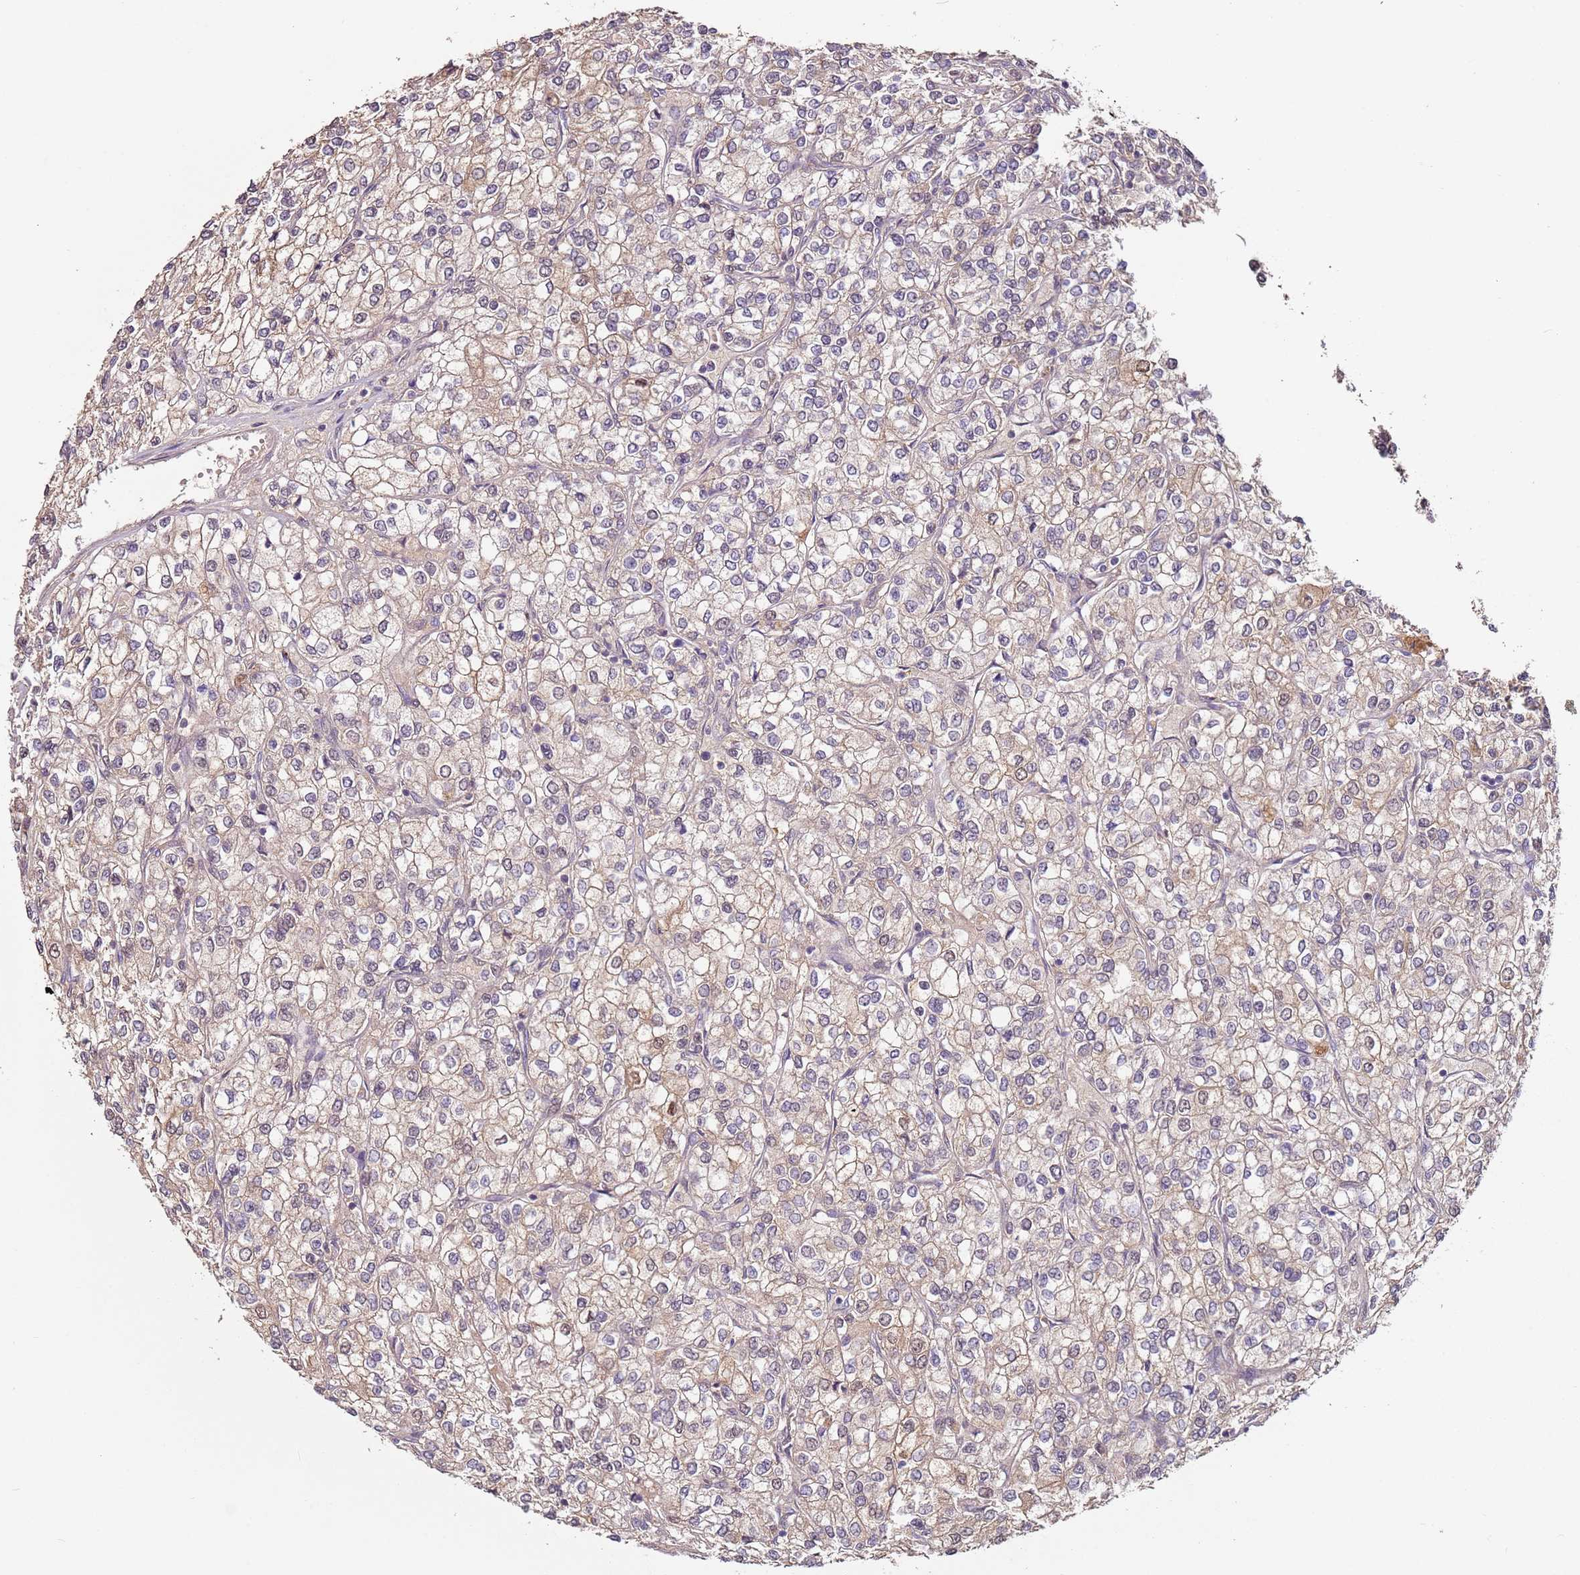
{"staining": {"intensity": "weak", "quantity": "25%-75%", "location": "cytoplasmic/membranous"}, "tissue": "renal cancer", "cell_type": "Tumor cells", "image_type": "cancer", "snomed": [{"axis": "morphology", "description": "Adenocarcinoma, NOS"}, {"axis": "topography", "description": "Kidney"}], "caption": "A micrograph of human renal cancer (adenocarcinoma) stained for a protein reveals weak cytoplasmic/membranous brown staining in tumor cells.", "gene": "MDH1", "patient": {"sex": "male", "age": 80}}